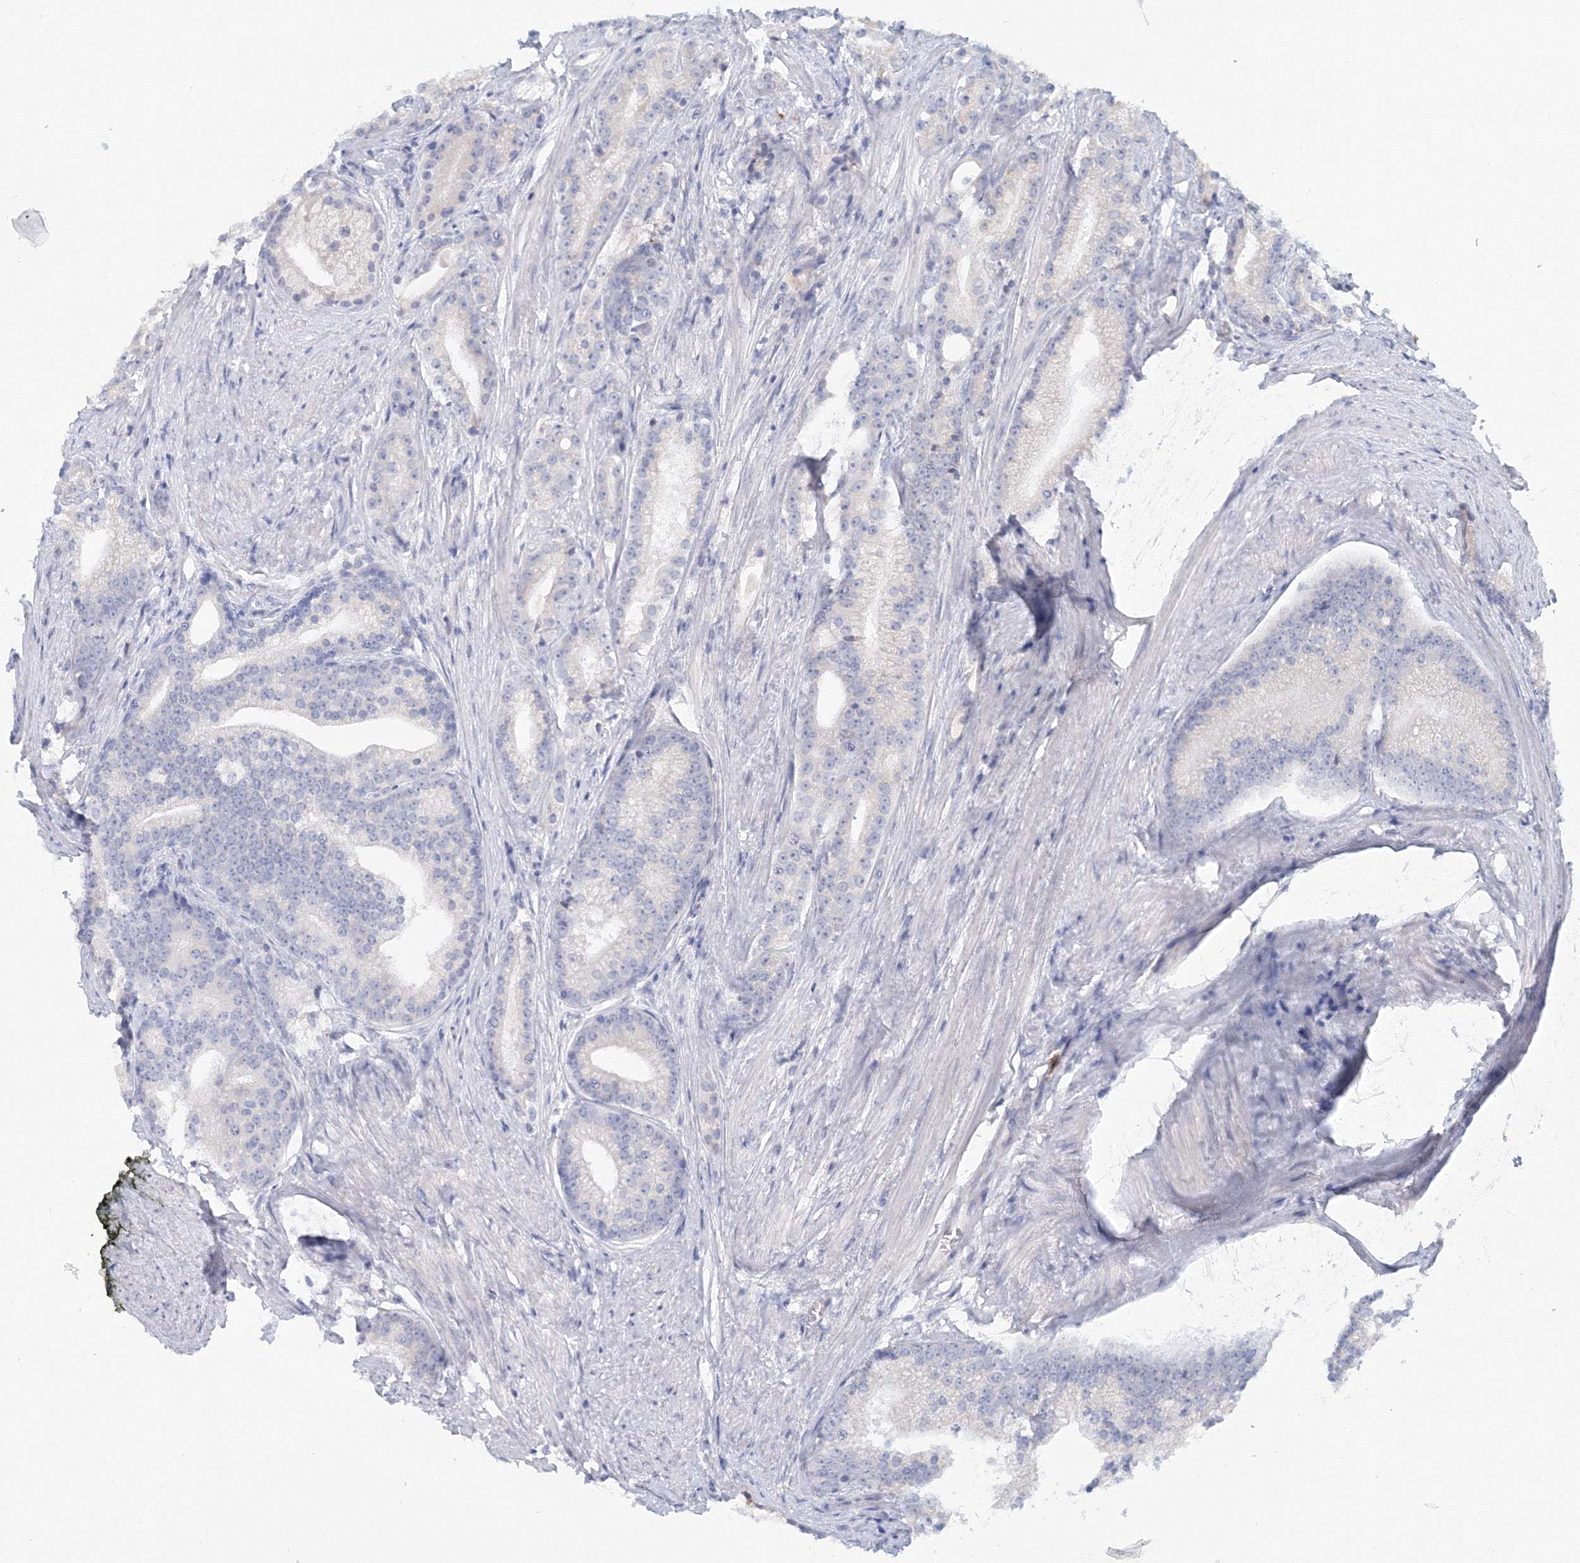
{"staining": {"intensity": "negative", "quantity": "none", "location": "none"}, "tissue": "prostate cancer", "cell_type": "Tumor cells", "image_type": "cancer", "snomed": [{"axis": "morphology", "description": "Adenocarcinoma, Low grade"}, {"axis": "topography", "description": "Prostate"}], "caption": "Human low-grade adenocarcinoma (prostate) stained for a protein using immunohistochemistry shows no positivity in tumor cells.", "gene": "VSIG1", "patient": {"sex": "male", "age": 71}}